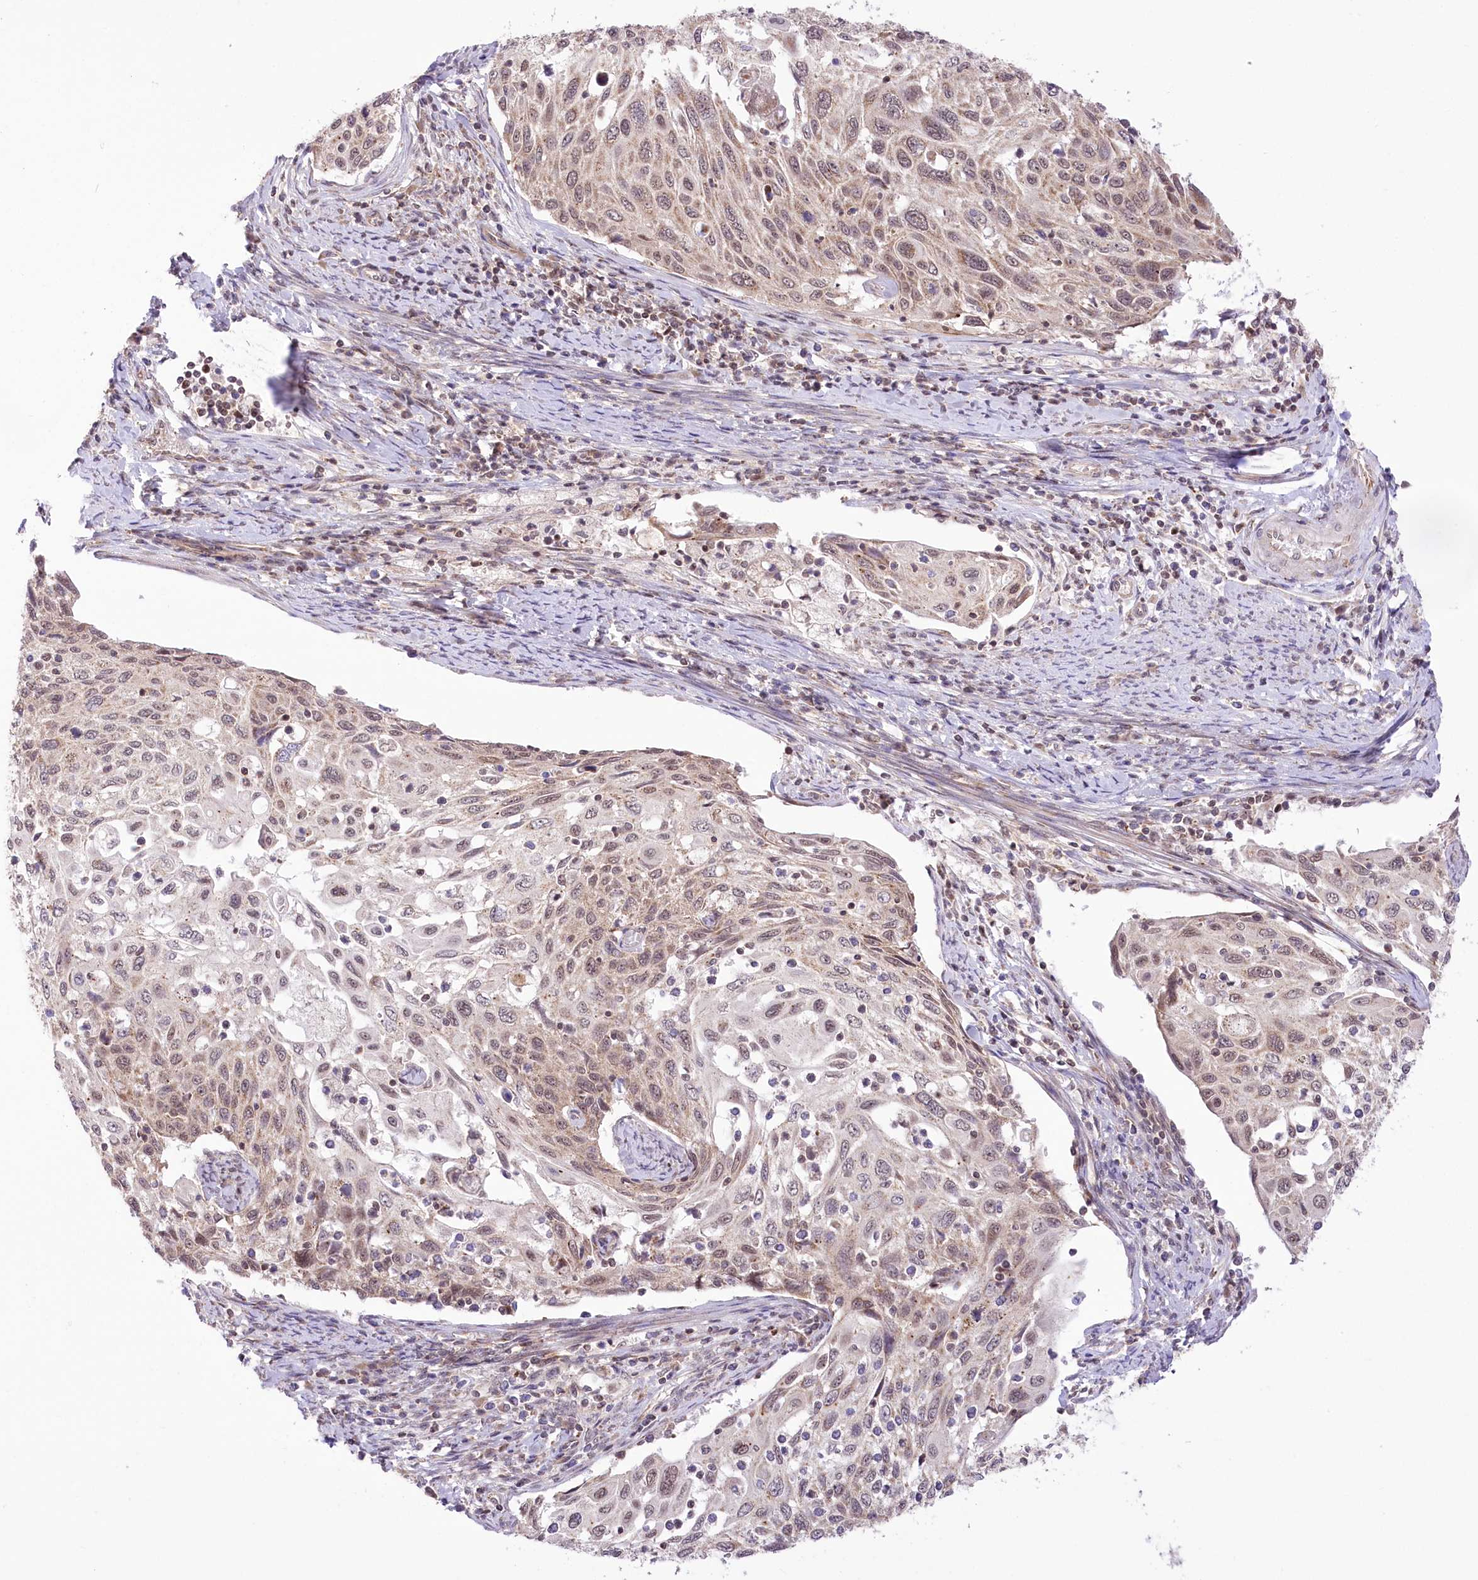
{"staining": {"intensity": "weak", "quantity": ">75%", "location": "cytoplasmic/membranous,nuclear"}, "tissue": "cervical cancer", "cell_type": "Tumor cells", "image_type": "cancer", "snomed": [{"axis": "morphology", "description": "Squamous cell carcinoma, NOS"}, {"axis": "topography", "description": "Cervix"}], "caption": "Cervical cancer was stained to show a protein in brown. There is low levels of weak cytoplasmic/membranous and nuclear positivity in approximately >75% of tumor cells.", "gene": "ZMAT2", "patient": {"sex": "female", "age": 70}}